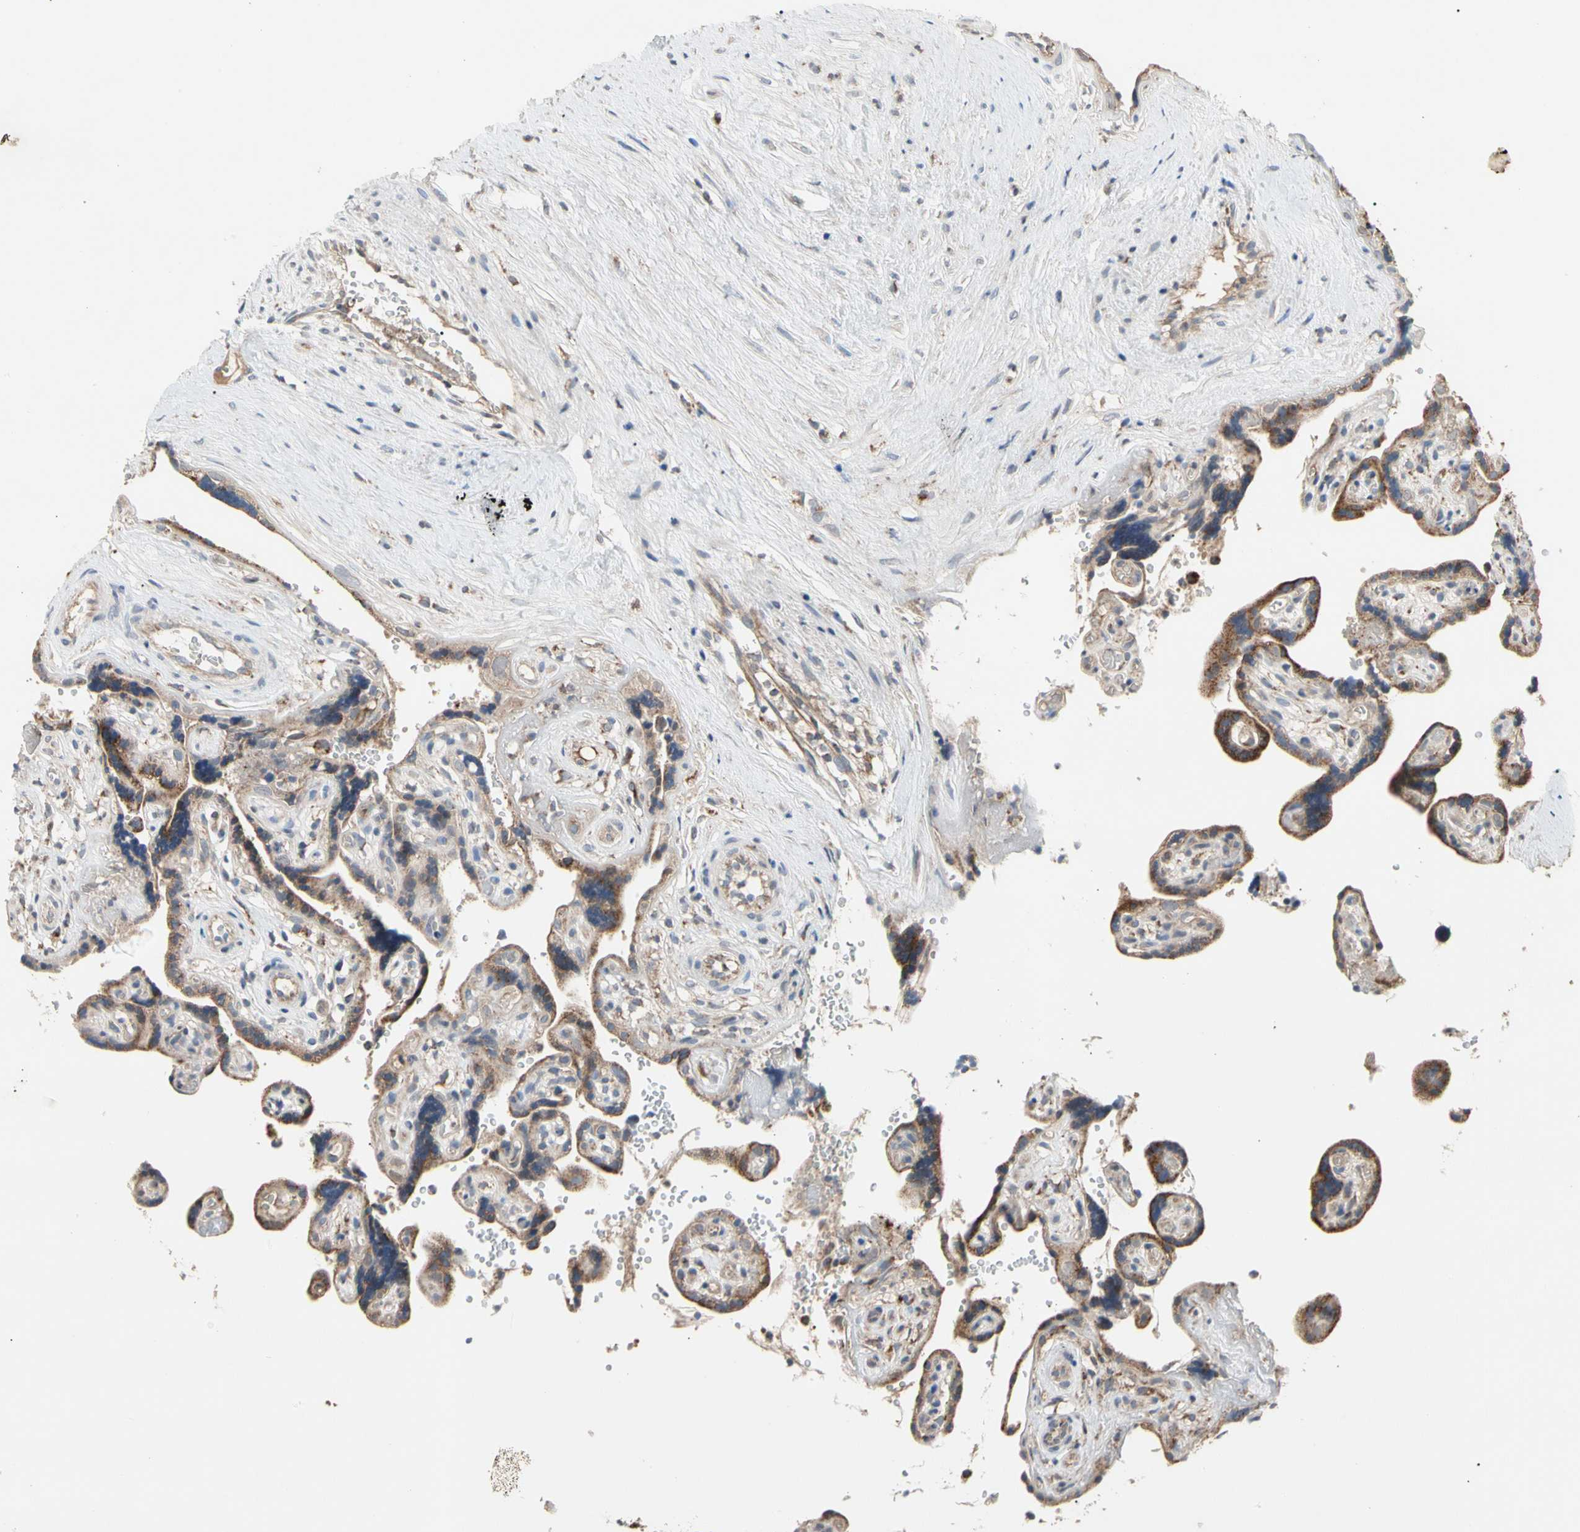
{"staining": {"intensity": "weak", "quantity": ">75%", "location": "cytoplasmic/membranous"}, "tissue": "placenta", "cell_type": "Decidual cells", "image_type": "normal", "snomed": [{"axis": "morphology", "description": "Normal tissue, NOS"}, {"axis": "topography", "description": "Placenta"}], "caption": "Immunohistochemical staining of unremarkable human placenta displays >75% levels of weak cytoplasmic/membranous protein staining in approximately >75% of decidual cells. The protein is shown in brown color, while the nuclei are stained blue.", "gene": "GPD2", "patient": {"sex": "female", "age": 30}}